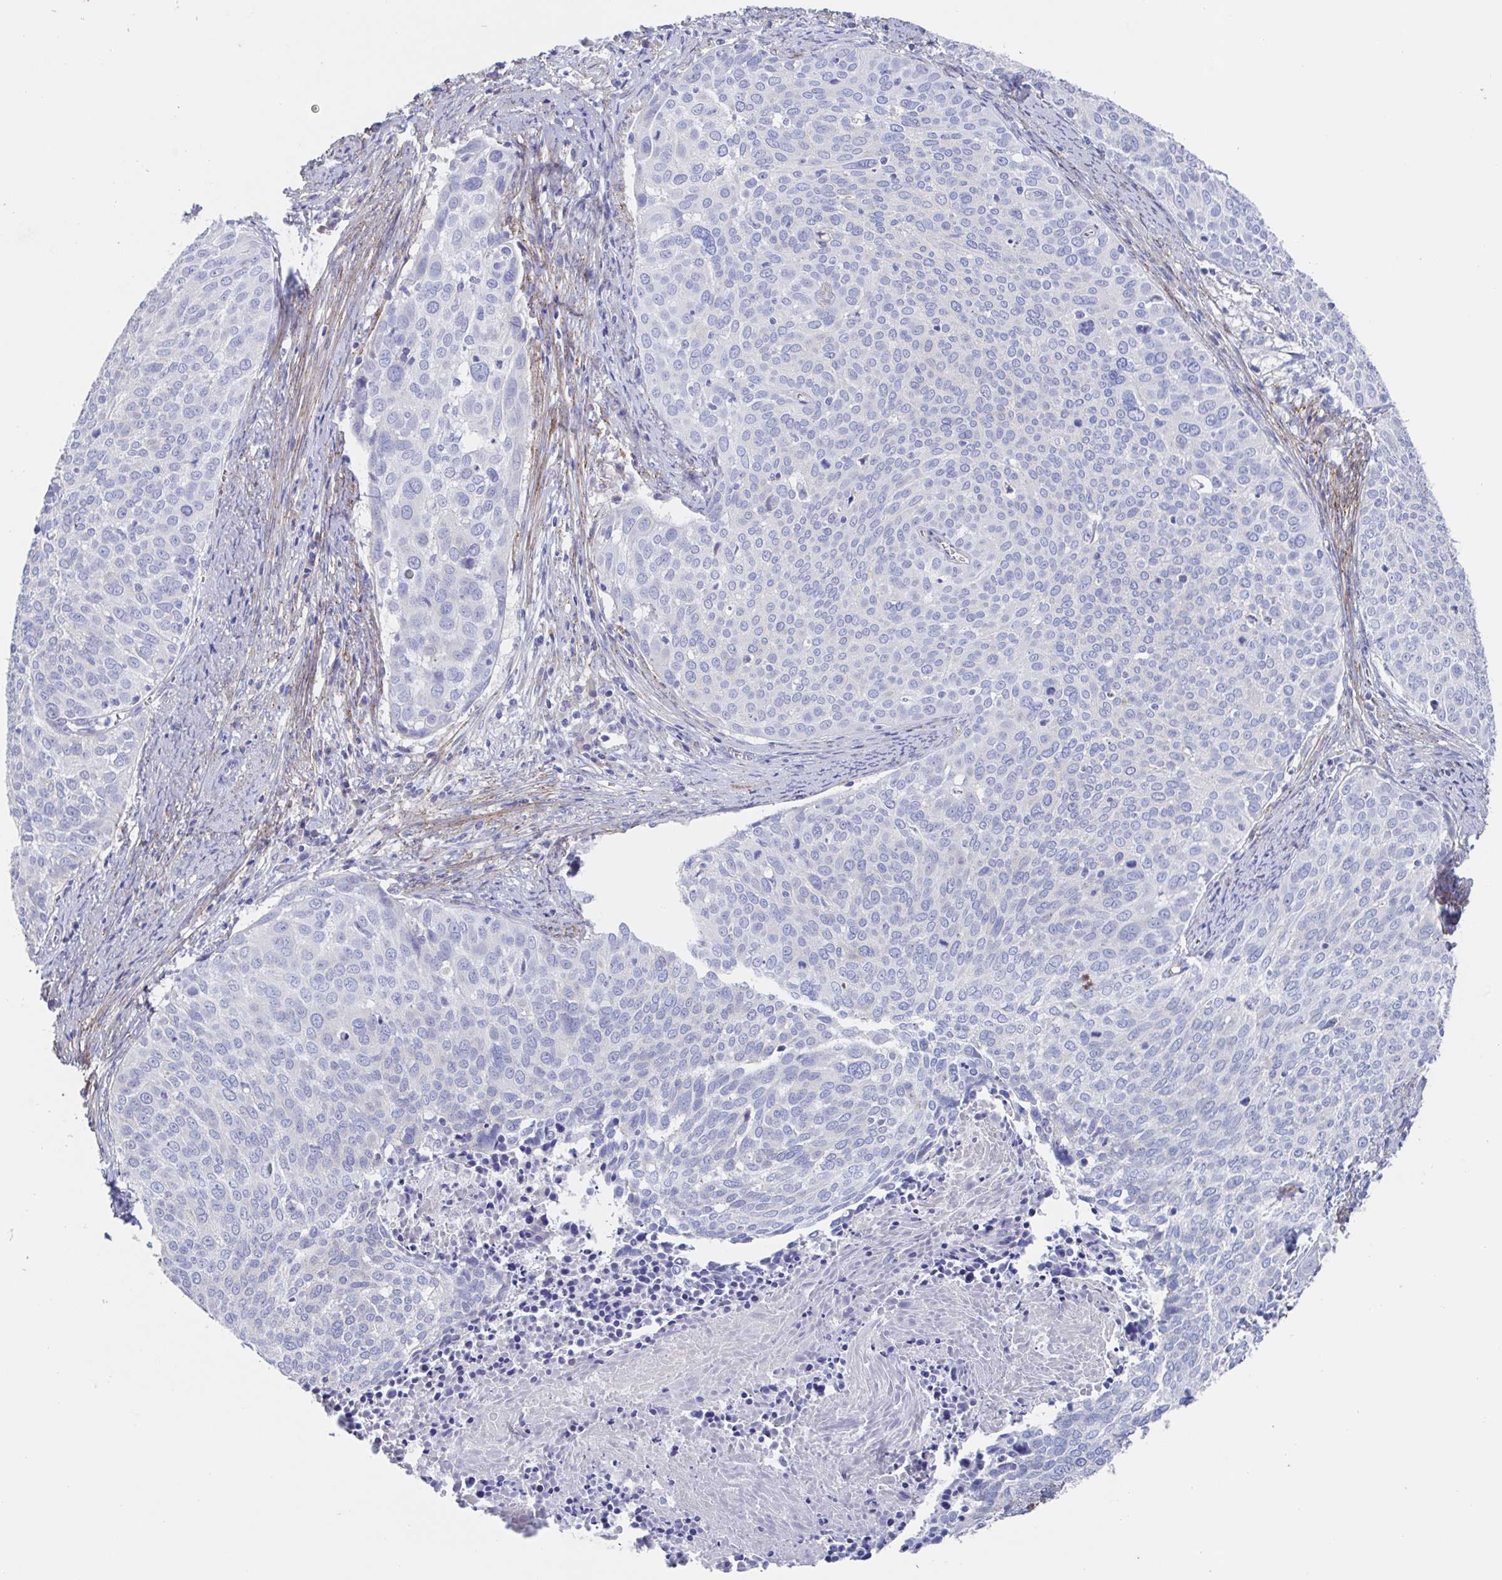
{"staining": {"intensity": "negative", "quantity": "none", "location": "none"}, "tissue": "cervical cancer", "cell_type": "Tumor cells", "image_type": "cancer", "snomed": [{"axis": "morphology", "description": "Squamous cell carcinoma, NOS"}, {"axis": "topography", "description": "Cervix"}], "caption": "Immunohistochemistry (IHC) histopathology image of cervical cancer (squamous cell carcinoma) stained for a protein (brown), which shows no positivity in tumor cells.", "gene": "CDH2", "patient": {"sex": "female", "age": 39}}